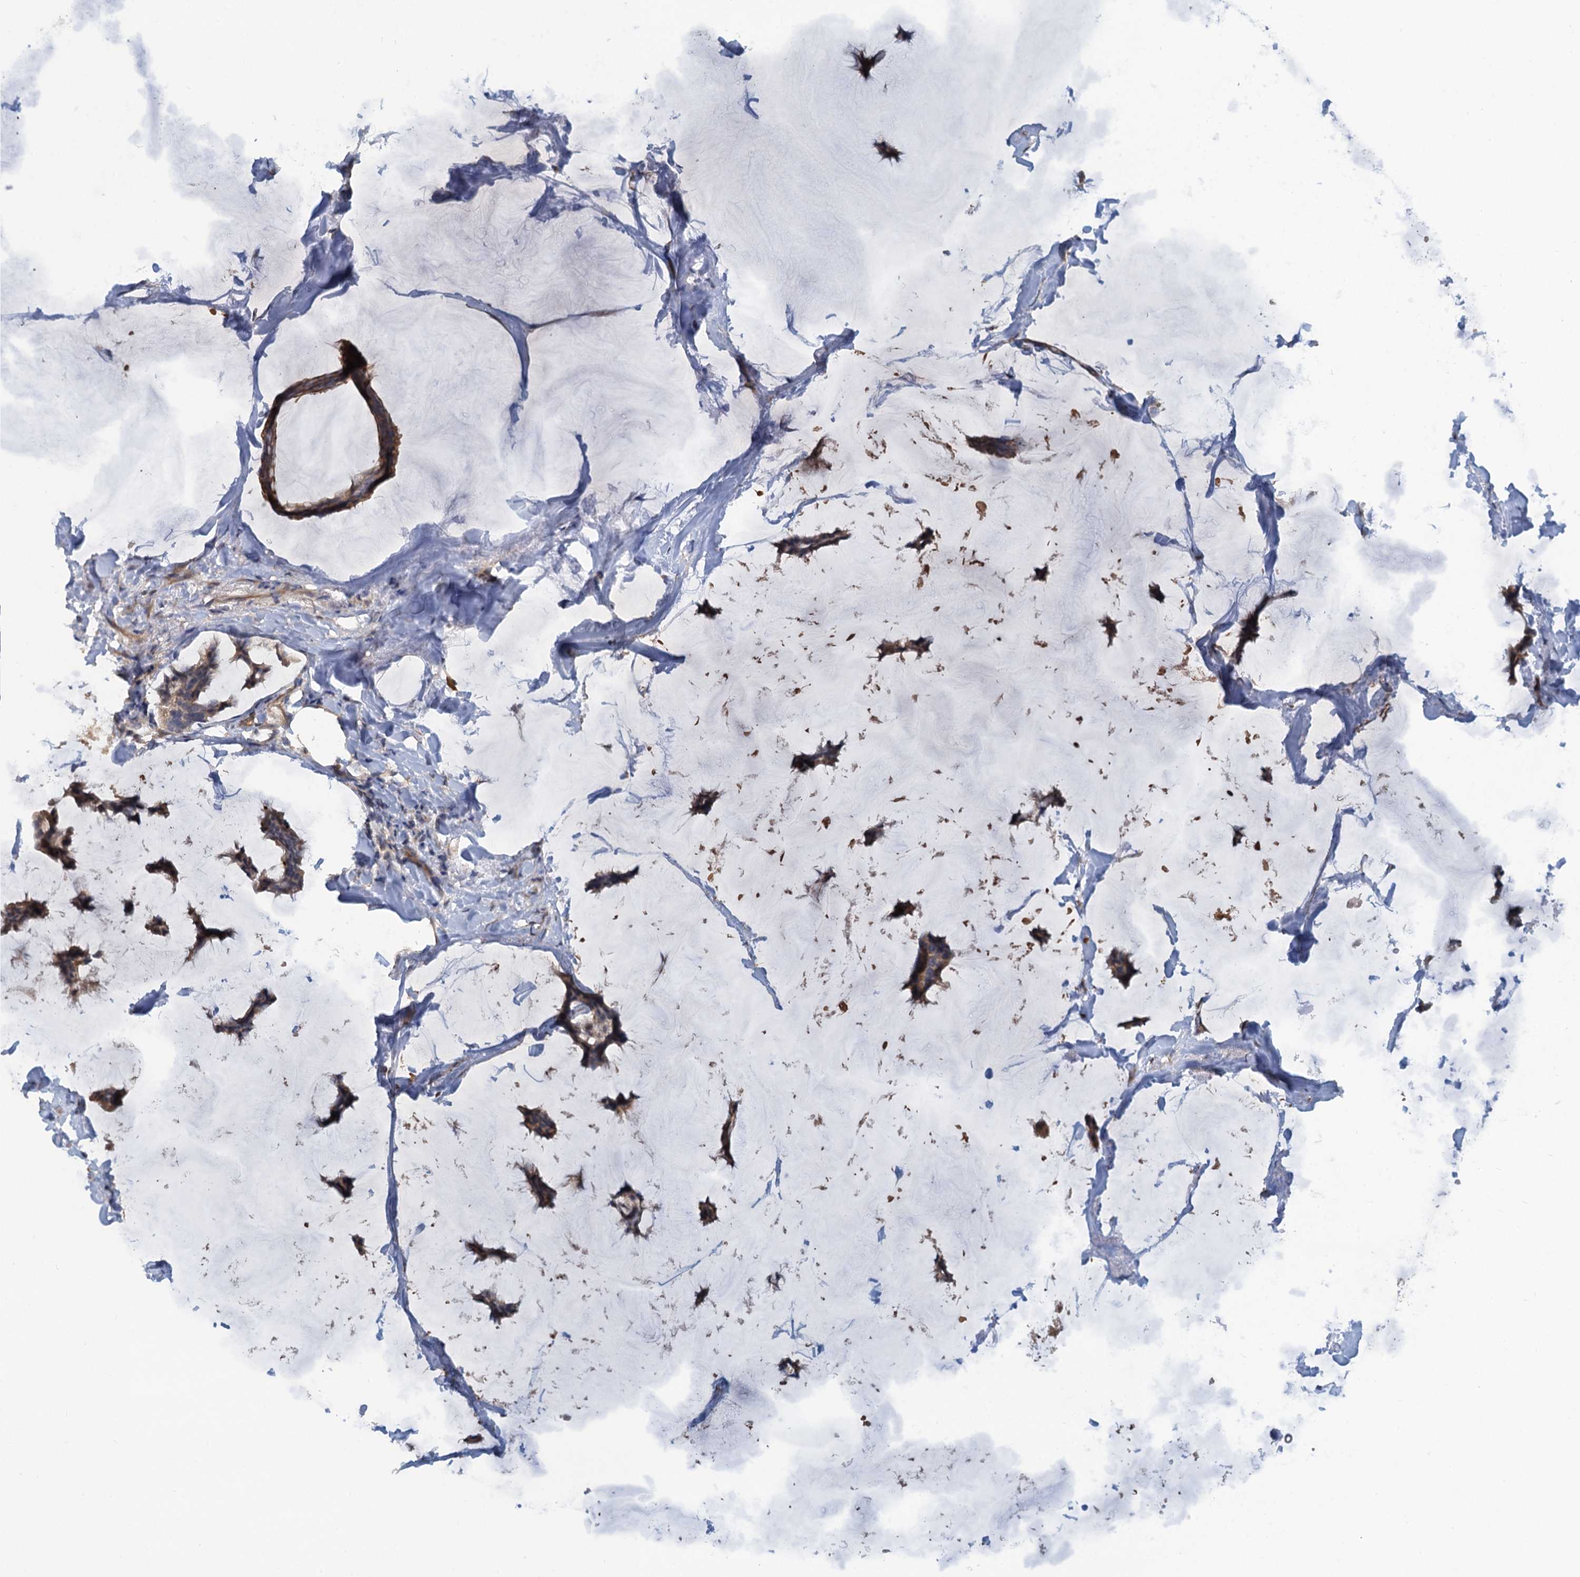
{"staining": {"intensity": "weak", "quantity": "25%-75%", "location": "cytoplasmic/membranous"}, "tissue": "breast cancer", "cell_type": "Tumor cells", "image_type": "cancer", "snomed": [{"axis": "morphology", "description": "Duct carcinoma"}, {"axis": "topography", "description": "Breast"}], "caption": "DAB immunohistochemical staining of breast infiltrating ductal carcinoma displays weak cytoplasmic/membranous protein positivity in about 25%-75% of tumor cells.", "gene": "MYO16", "patient": {"sex": "female", "age": 93}}